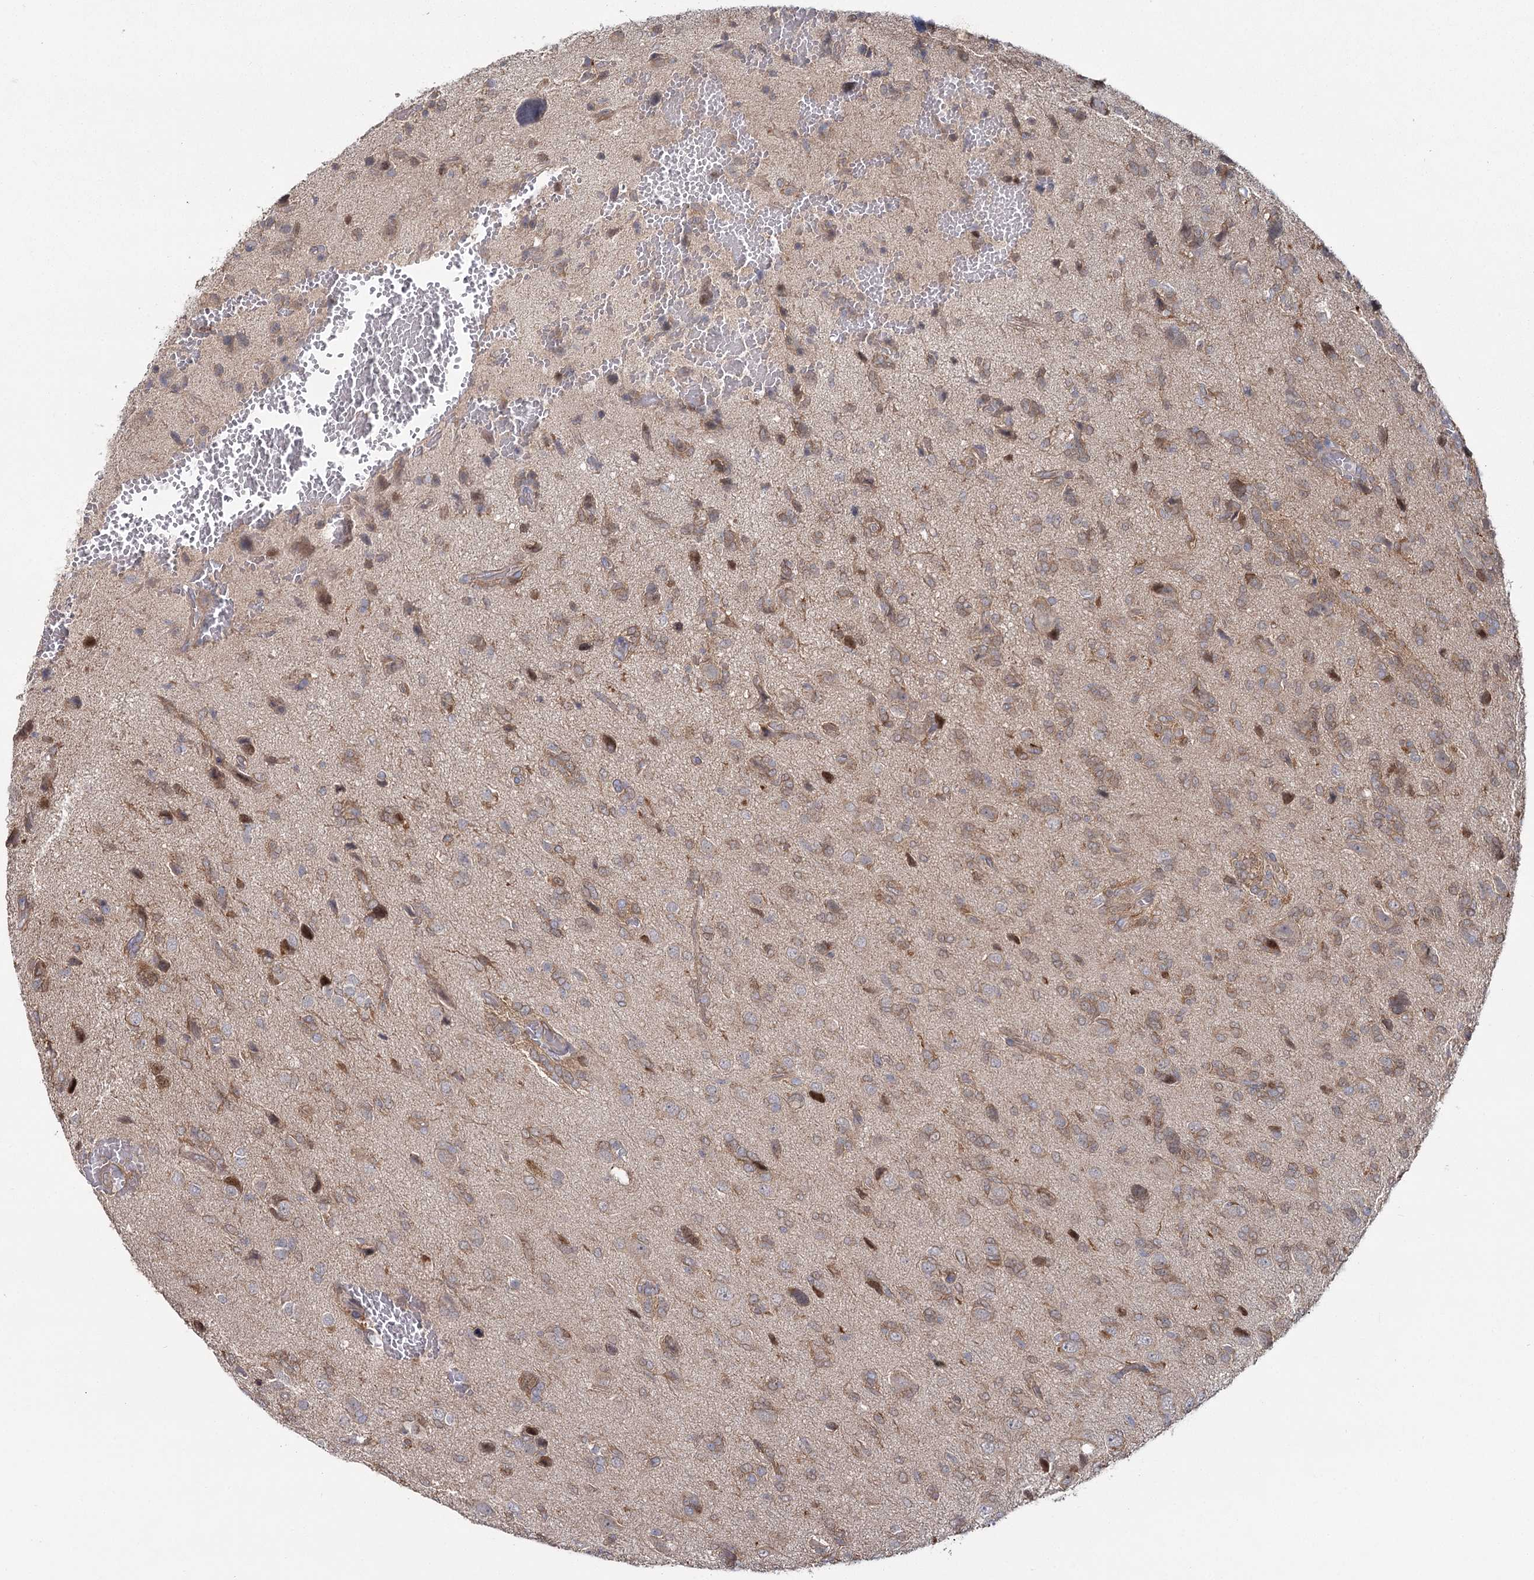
{"staining": {"intensity": "moderate", "quantity": "25%-75%", "location": "cytoplasmic/membranous"}, "tissue": "glioma", "cell_type": "Tumor cells", "image_type": "cancer", "snomed": [{"axis": "morphology", "description": "Glioma, malignant, High grade"}, {"axis": "topography", "description": "Brain"}], "caption": "Glioma tissue reveals moderate cytoplasmic/membranous expression in about 25%-75% of tumor cells, visualized by immunohistochemistry. The protein of interest is shown in brown color, while the nuclei are stained blue.", "gene": "TBC1D9B", "patient": {"sex": "female", "age": 59}}